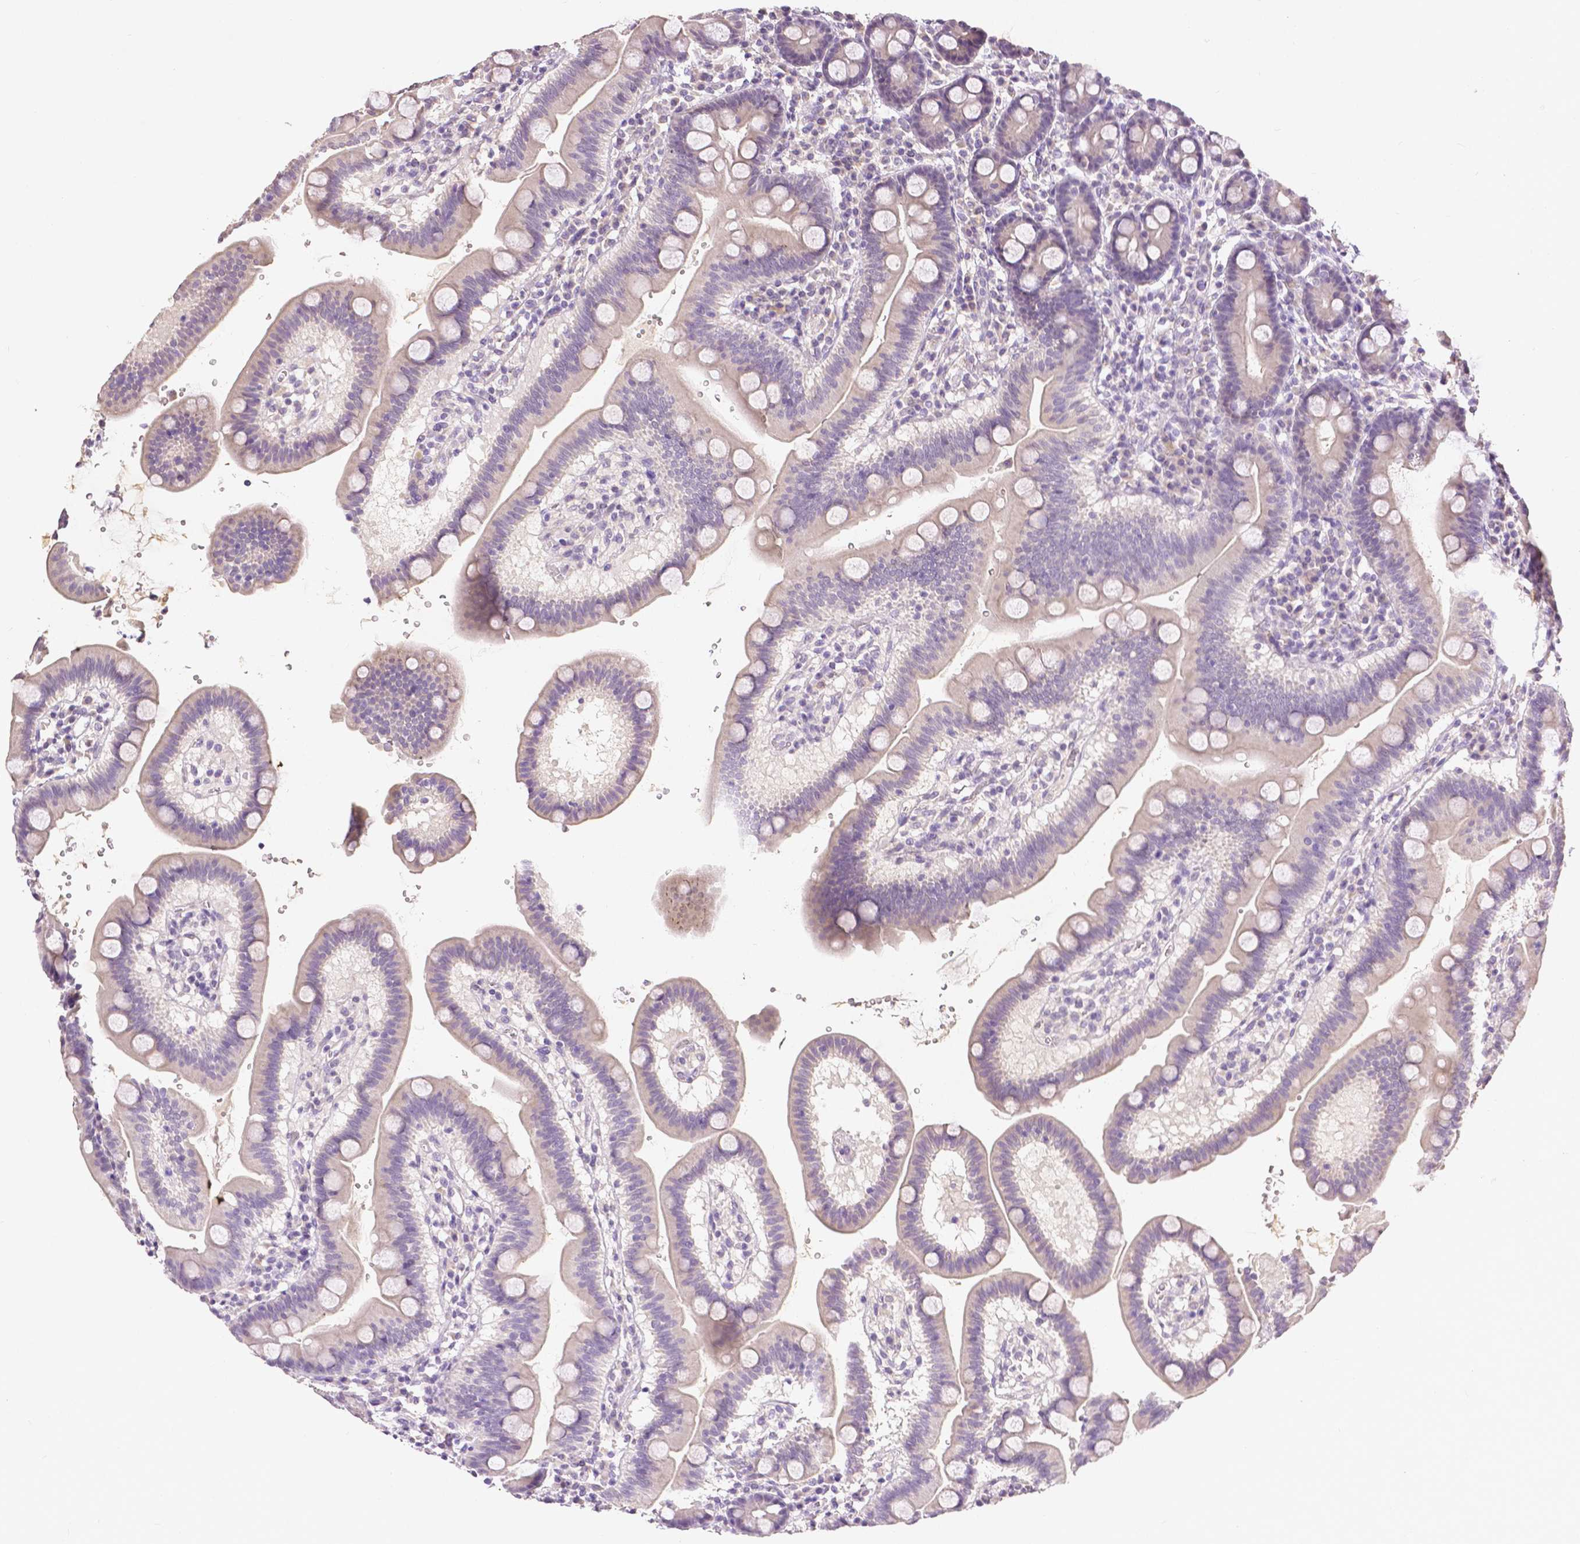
{"staining": {"intensity": "weak", "quantity": "<25%", "location": "cytoplasmic/membranous"}, "tissue": "duodenum", "cell_type": "Glandular cells", "image_type": "normal", "snomed": [{"axis": "morphology", "description": "Normal tissue, NOS"}, {"axis": "topography", "description": "Duodenum"}], "caption": "Duodenum stained for a protein using immunohistochemistry exhibits no staining glandular cells.", "gene": "TGM1", "patient": {"sex": "male", "age": 59}}